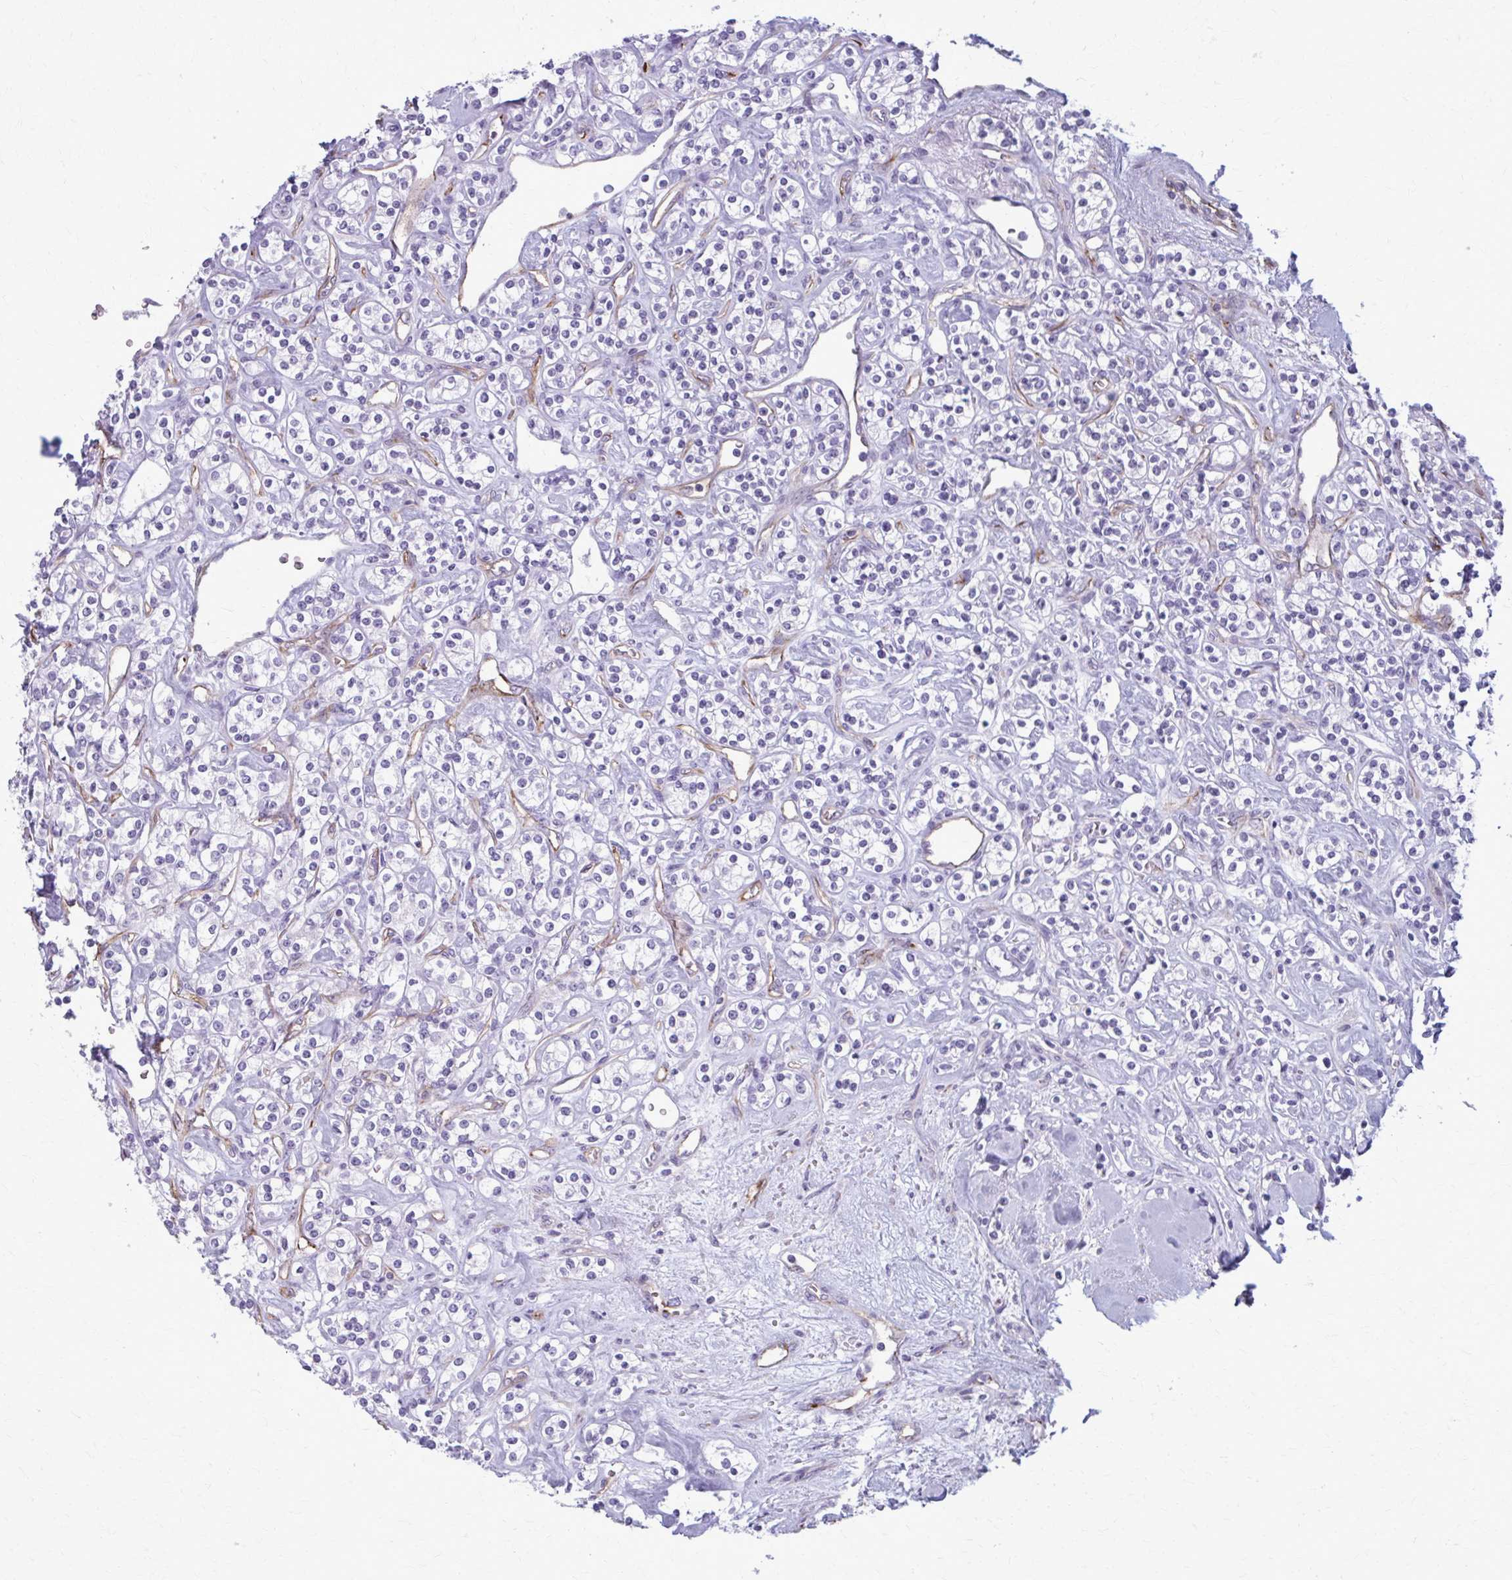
{"staining": {"intensity": "negative", "quantity": "none", "location": "none"}, "tissue": "renal cancer", "cell_type": "Tumor cells", "image_type": "cancer", "snomed": [{"axis": "morphology", "description": "Adenocarcinoma, NOS"}, {"axis": "topography", "description": "Kidney"}], "caption": "Human renal cancer stained for a protein using immunohistochemistry (IHC) exhibits no expression in tumor cells.", "gene": "CASQ2", "patient": {"sex": "male", "age": 77}}